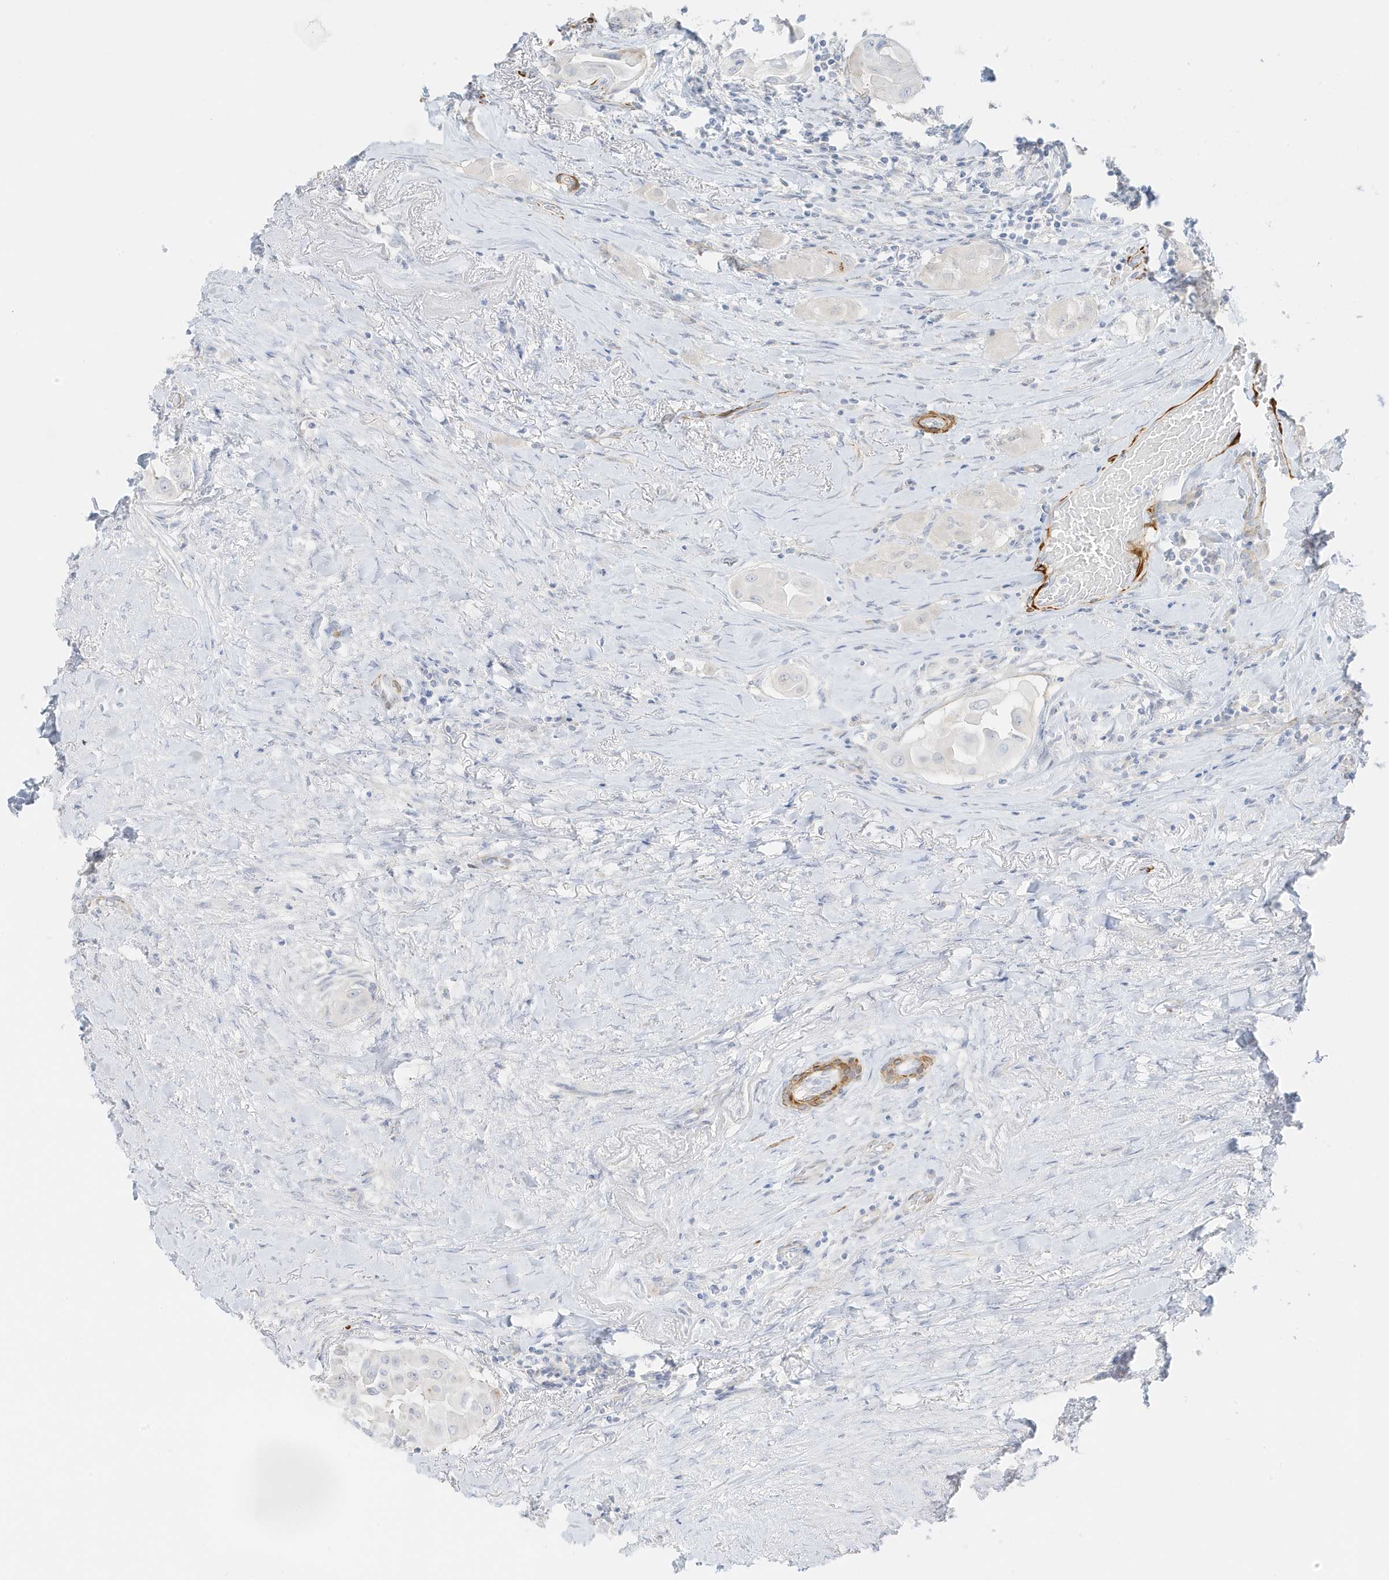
{"staining": {"intensity": "negative", "quantity": "none", "location": "none"}, "tissue": "thyroid cancer", "cell_type": "Tumor cells", "image_type": "cancer", "snomed": [{"axis": "morphology", "description": "Papillary adenocarcinoma, NOS"}, {"axis": "topography", "description": "Thyroid gland"}], "caption": "Photomicrograph shows no significant protein expression in tumor cells of thyroid papillary adenocarcinoma.", "gene": "SLC22A13", "patient": {"sex": "female", "age": 59}}